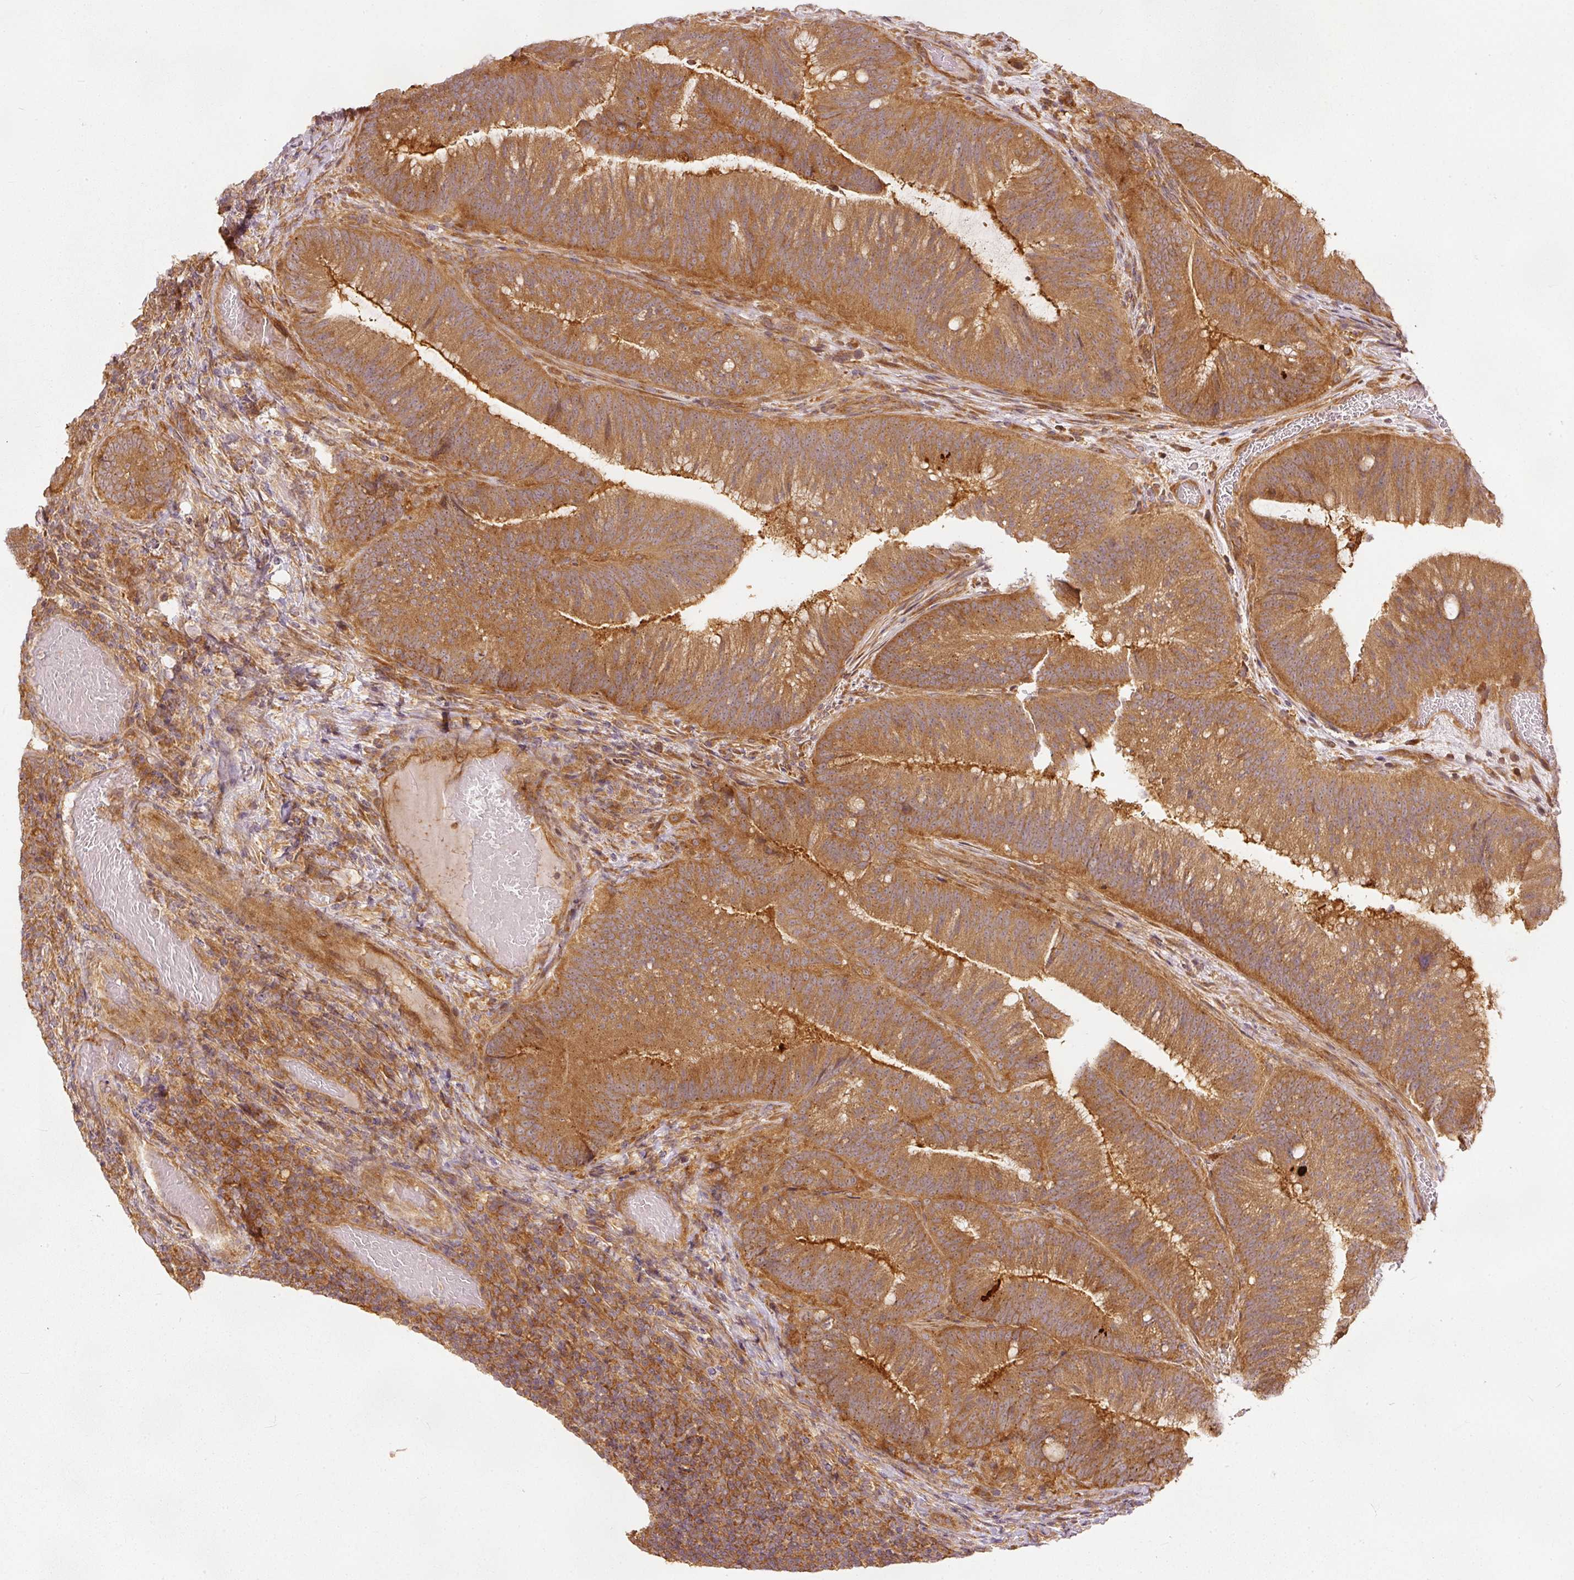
{"staining": {"intensity": "moderate", "quantity": ">75%", "location": "cytoplasmic/membranous"}, "tissue": "colorectal cancer", "cell_type": "Tumor cells", "image_type": "cancer", "snomed": [{"axis": "morphology", "description": "Adenocarcinoma, NOS"}, {"axis": "topography", "description": "Colon"}], "caption": "The immunohistochemical stain labels moderate cytoplasmic/membranous positivity in tumor cells of colorectal cancer (adenocarcinoma) tissue.", "gene": "EIF3B", "patient": {"sex": "female", "age": 43}}